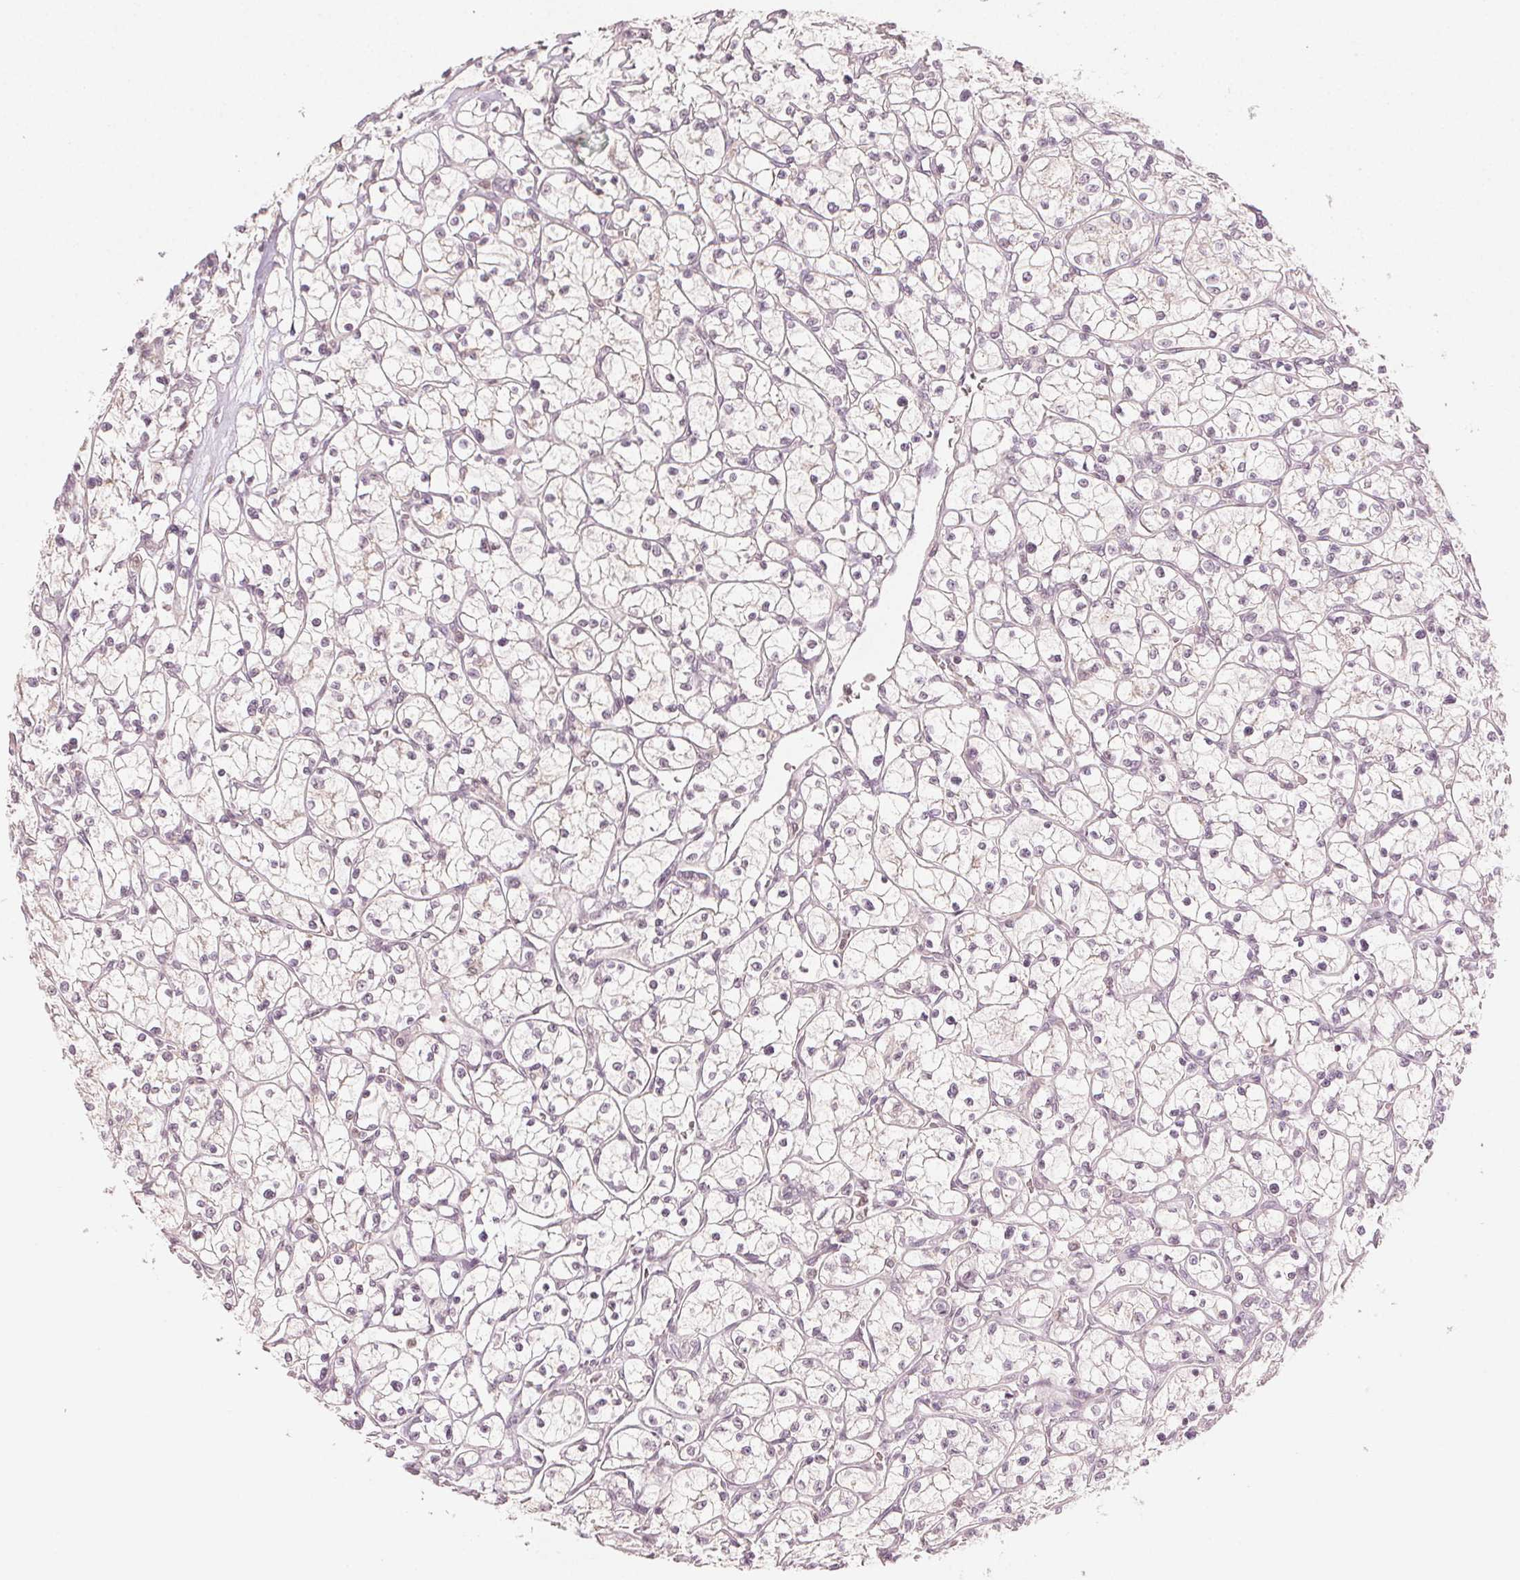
{"staining": {"intensity": "negative", "quantity": "none", "location": "none"}, "tissue": "renal cancer", "cell_type": "Tumor cells", "image_type": "cancer", "snomed": [{"axis": "morphology", "description": "Adenocarcinoma, NOS"}, {"axis": "topography", "description": "Kidney"}], "caption": "IHC of adenocarcinoma (renal) exhibits no expression in tumor cells.", "gene": "MAPK14", "patient": {"sex": "female", "age": 64}}